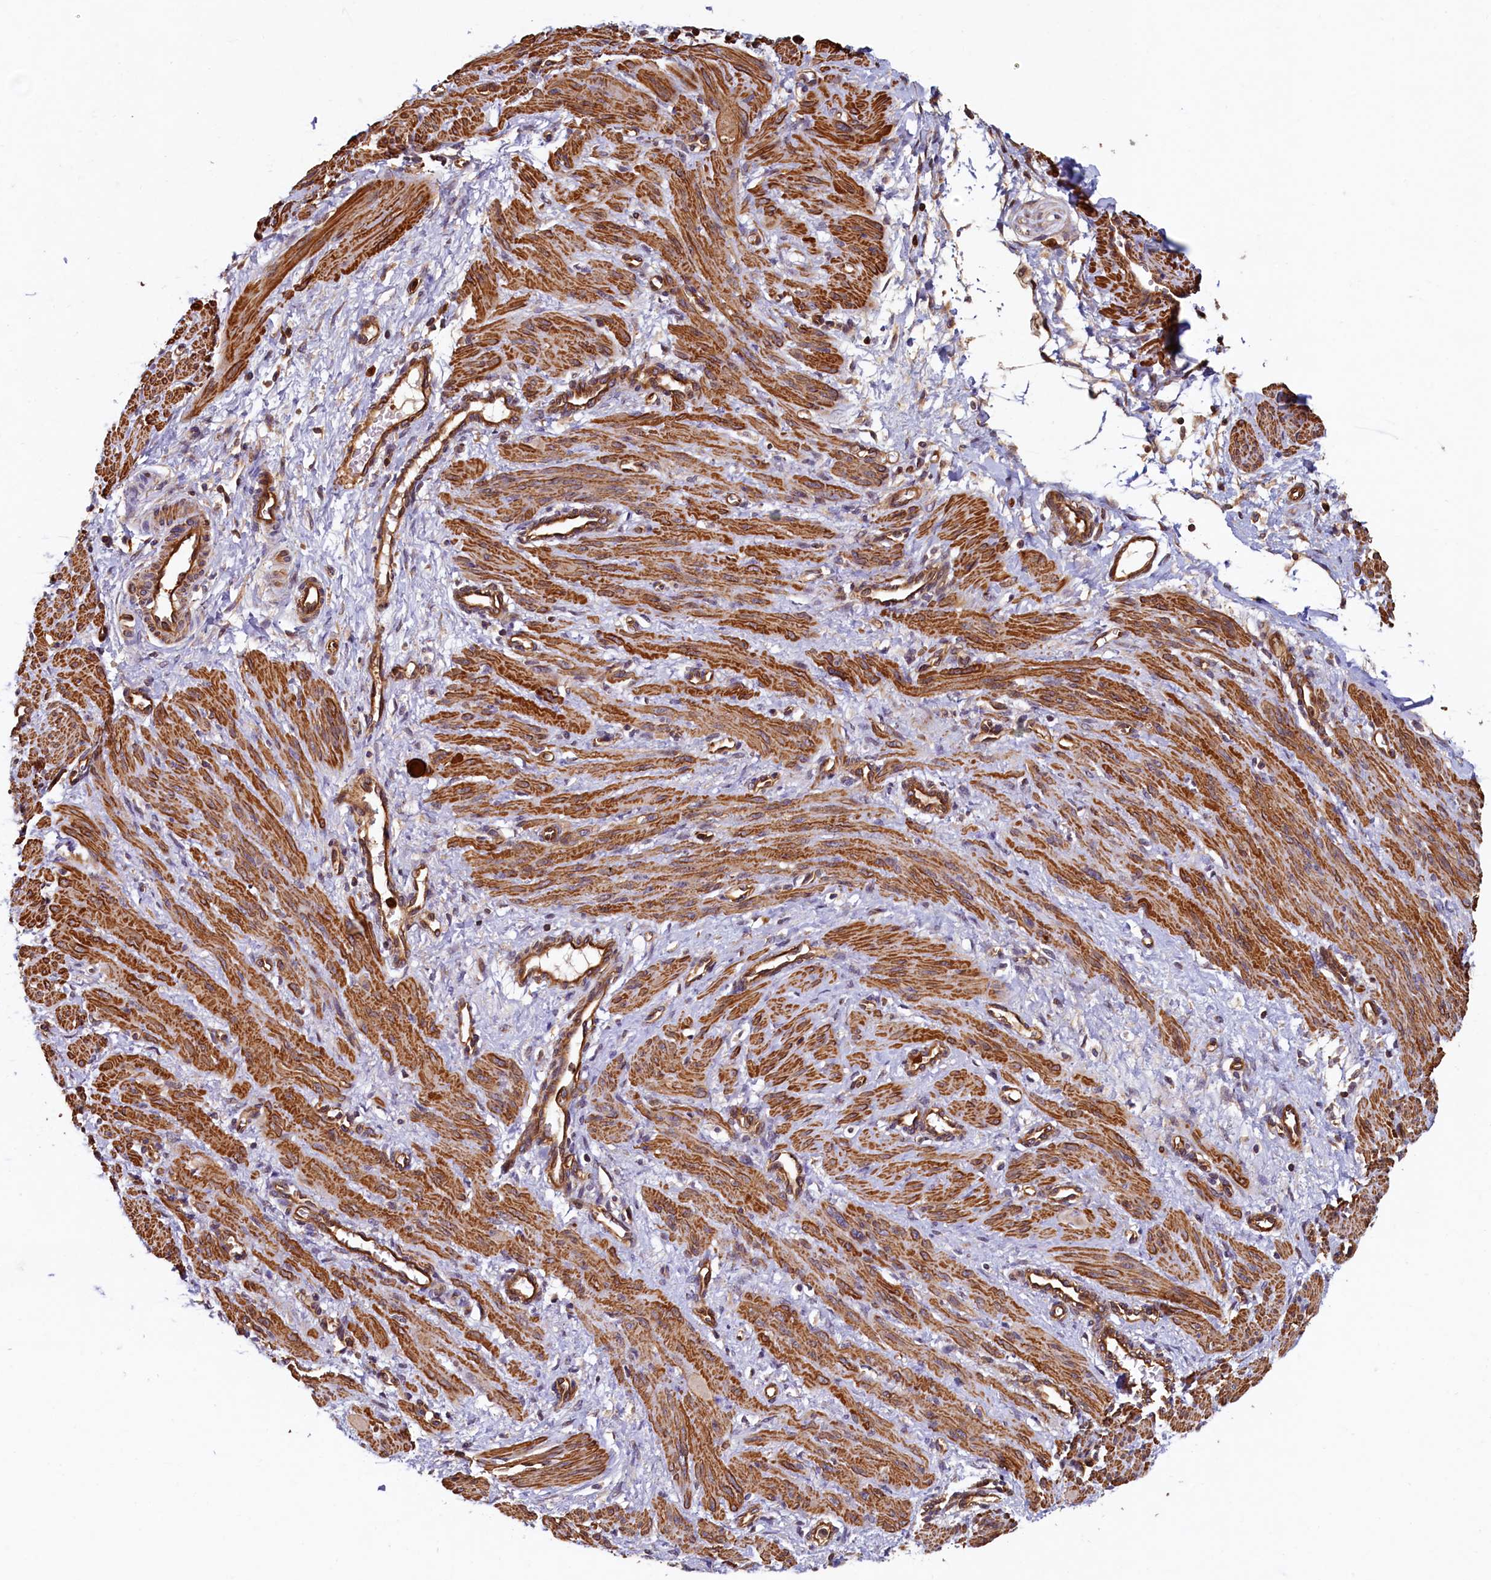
{"staining": {"intensity": "strong", "quantity": ">75%", "location": "cytoplasmic/membranous"}, "tissue": "smooth muscle", "cell_type": "Smooth muscle cells", "image_type": "normal", "snomed": [{"axis": "morphology", "description": "Normal tissue, NOS"}, {"axis": "topography", "description": "Endometrium"}], "caption": "This histopathology image demonstrates immunohistochemistry staining of unremarkable human smooth muscle, with high strong cytoplasmic/membranous positivity in about >75% of smooth muscle cells.", "gene": "CCDC102B", "patient": {"sex": "female", "age": 33}}